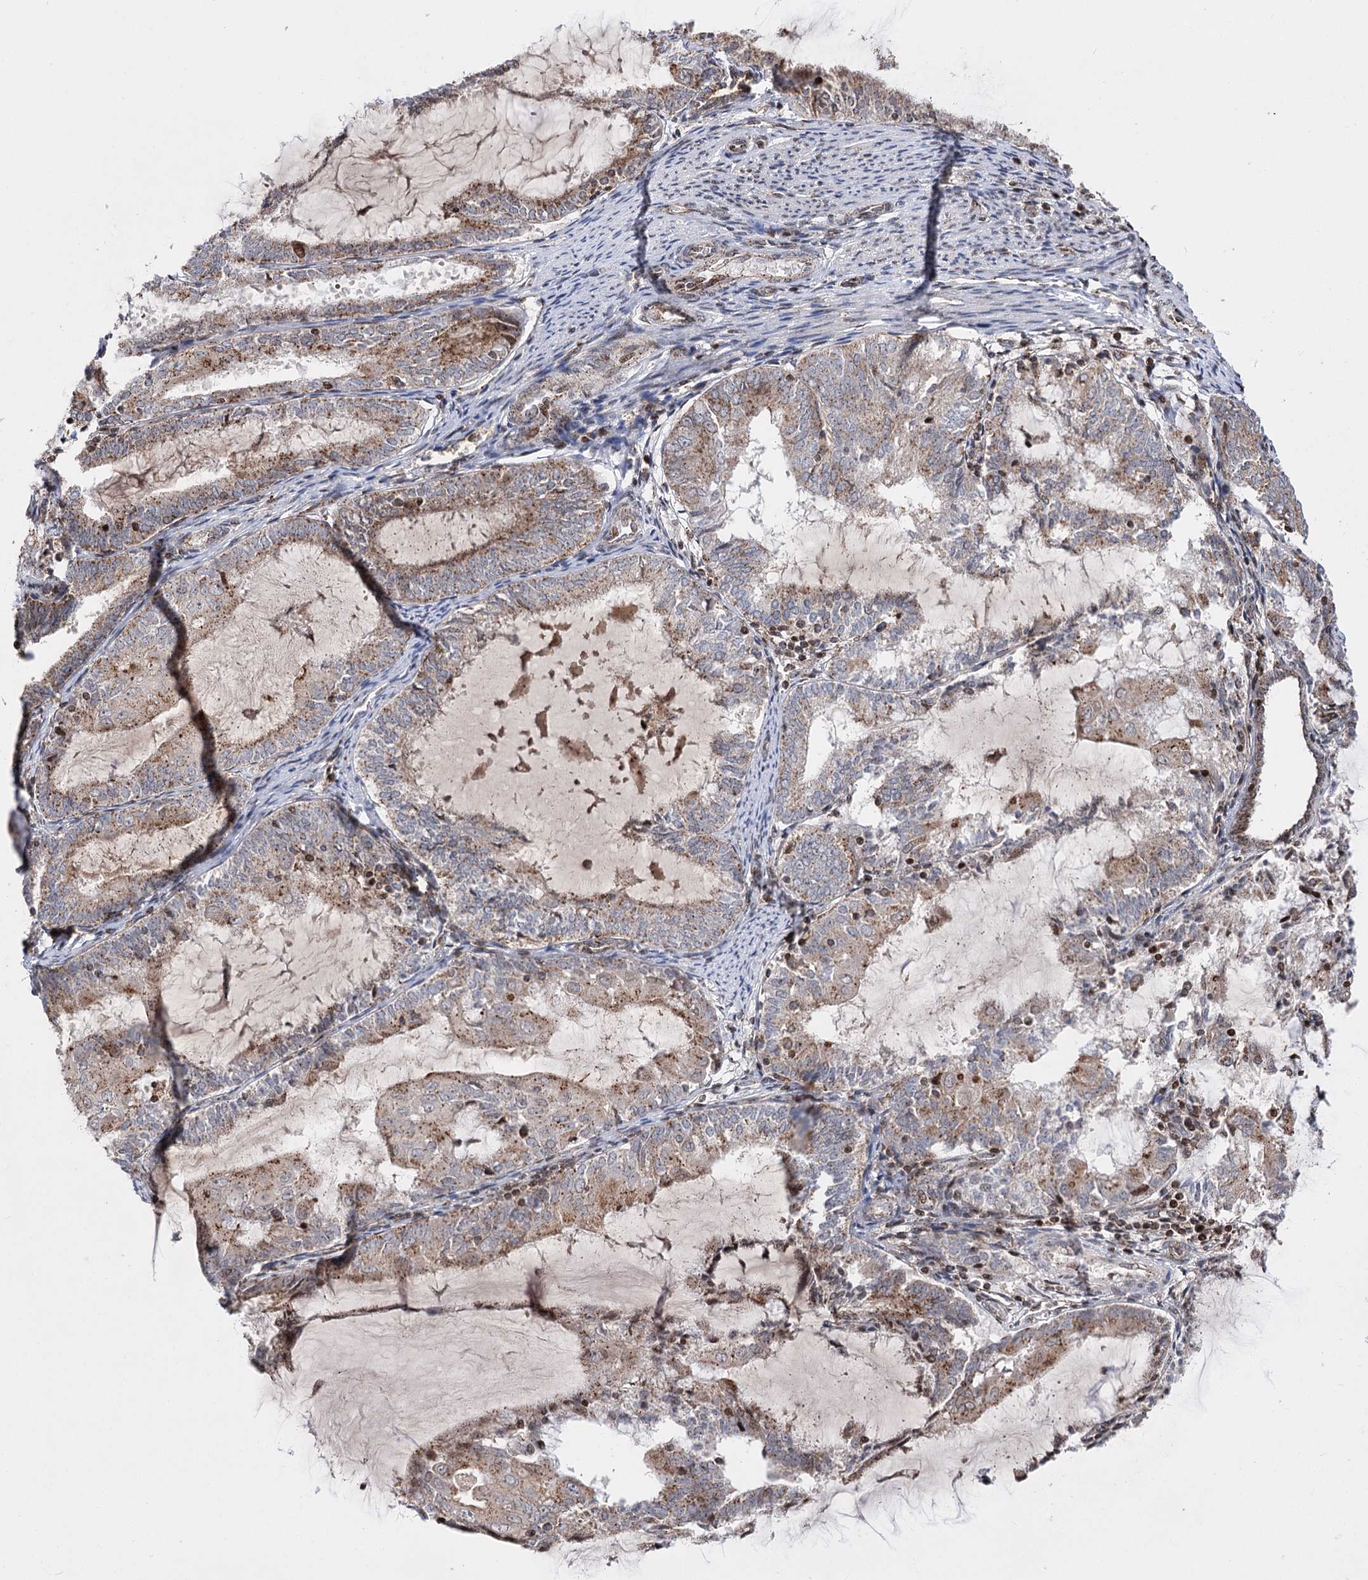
{"staining": {"intensity": "moderate", "quantity": "25%-75%", "location": "cytoplasmic/membranous"}, "tissue": "endometrial cancer", "cell_type": "Tumor cells", "image_type": "cancer", "snomed": [{"axis": "morphology", "description": "Adenocarcinoma, NOS"}, {"axis": "topography", "description": "Endometrium"}], "caption": "The photomicrograph displays staining of adenocarcinoma (endometrial), revealing moderate cytoplasmic/membranous protein expression (brown color) within tumor cells.", "gene": "ZFYVE27", "patient": {"sex": "female", "age": 81}}